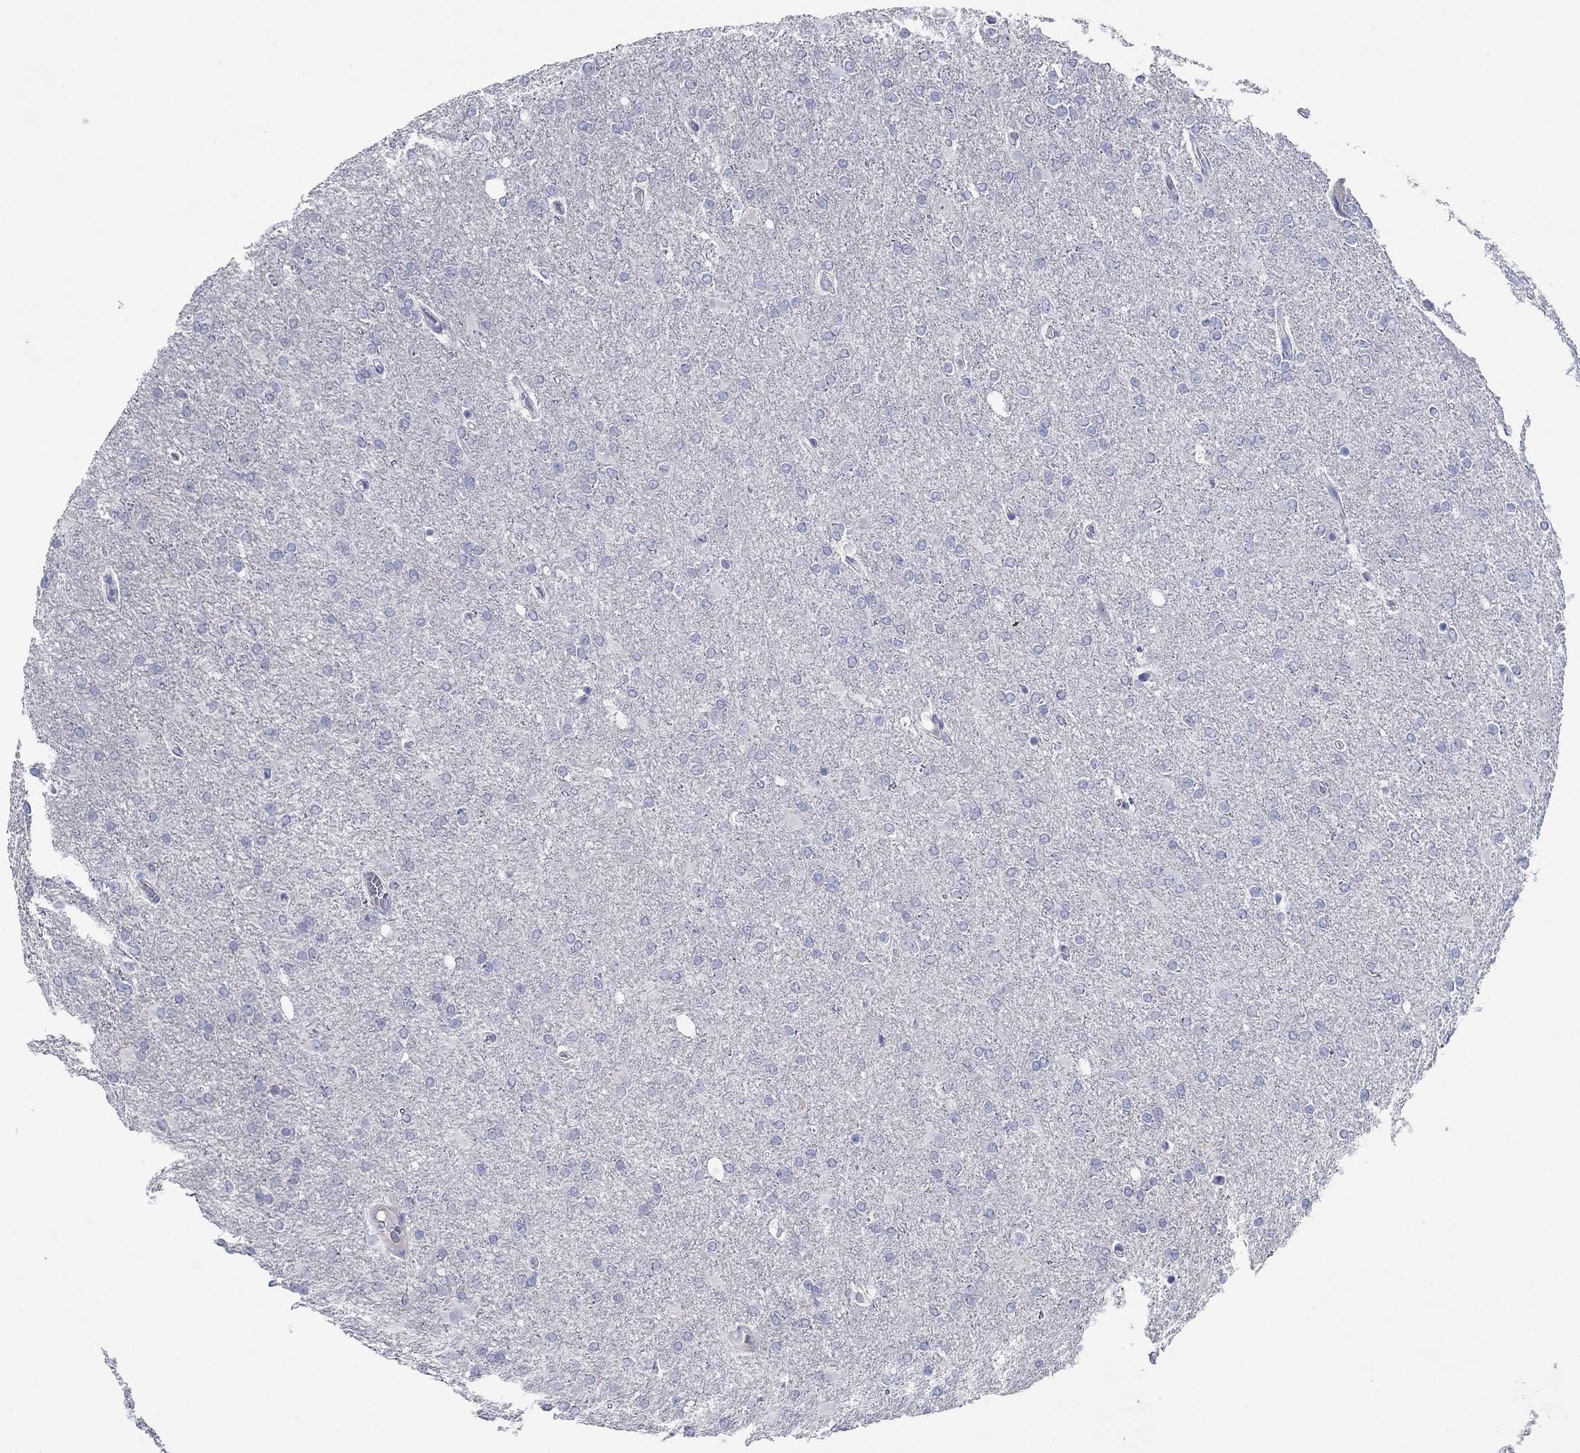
{"staining": {"intensity": "negative", "quantity": "none", "location": "none"}, "tissue": "glioma", "cell_type": "Tumor cells", "image_type": "cancer", "snomed": [{"axis": "morphology", "description": "Glioma, malignant, High grade"}, {"axis": "topography", "description": "Cerebral cortex"}], "caption": "Image shows no significant protein staining in tumor cells of glioma.", "gene": "PLS1", "patient": {"sex": "male", "age": 70}}